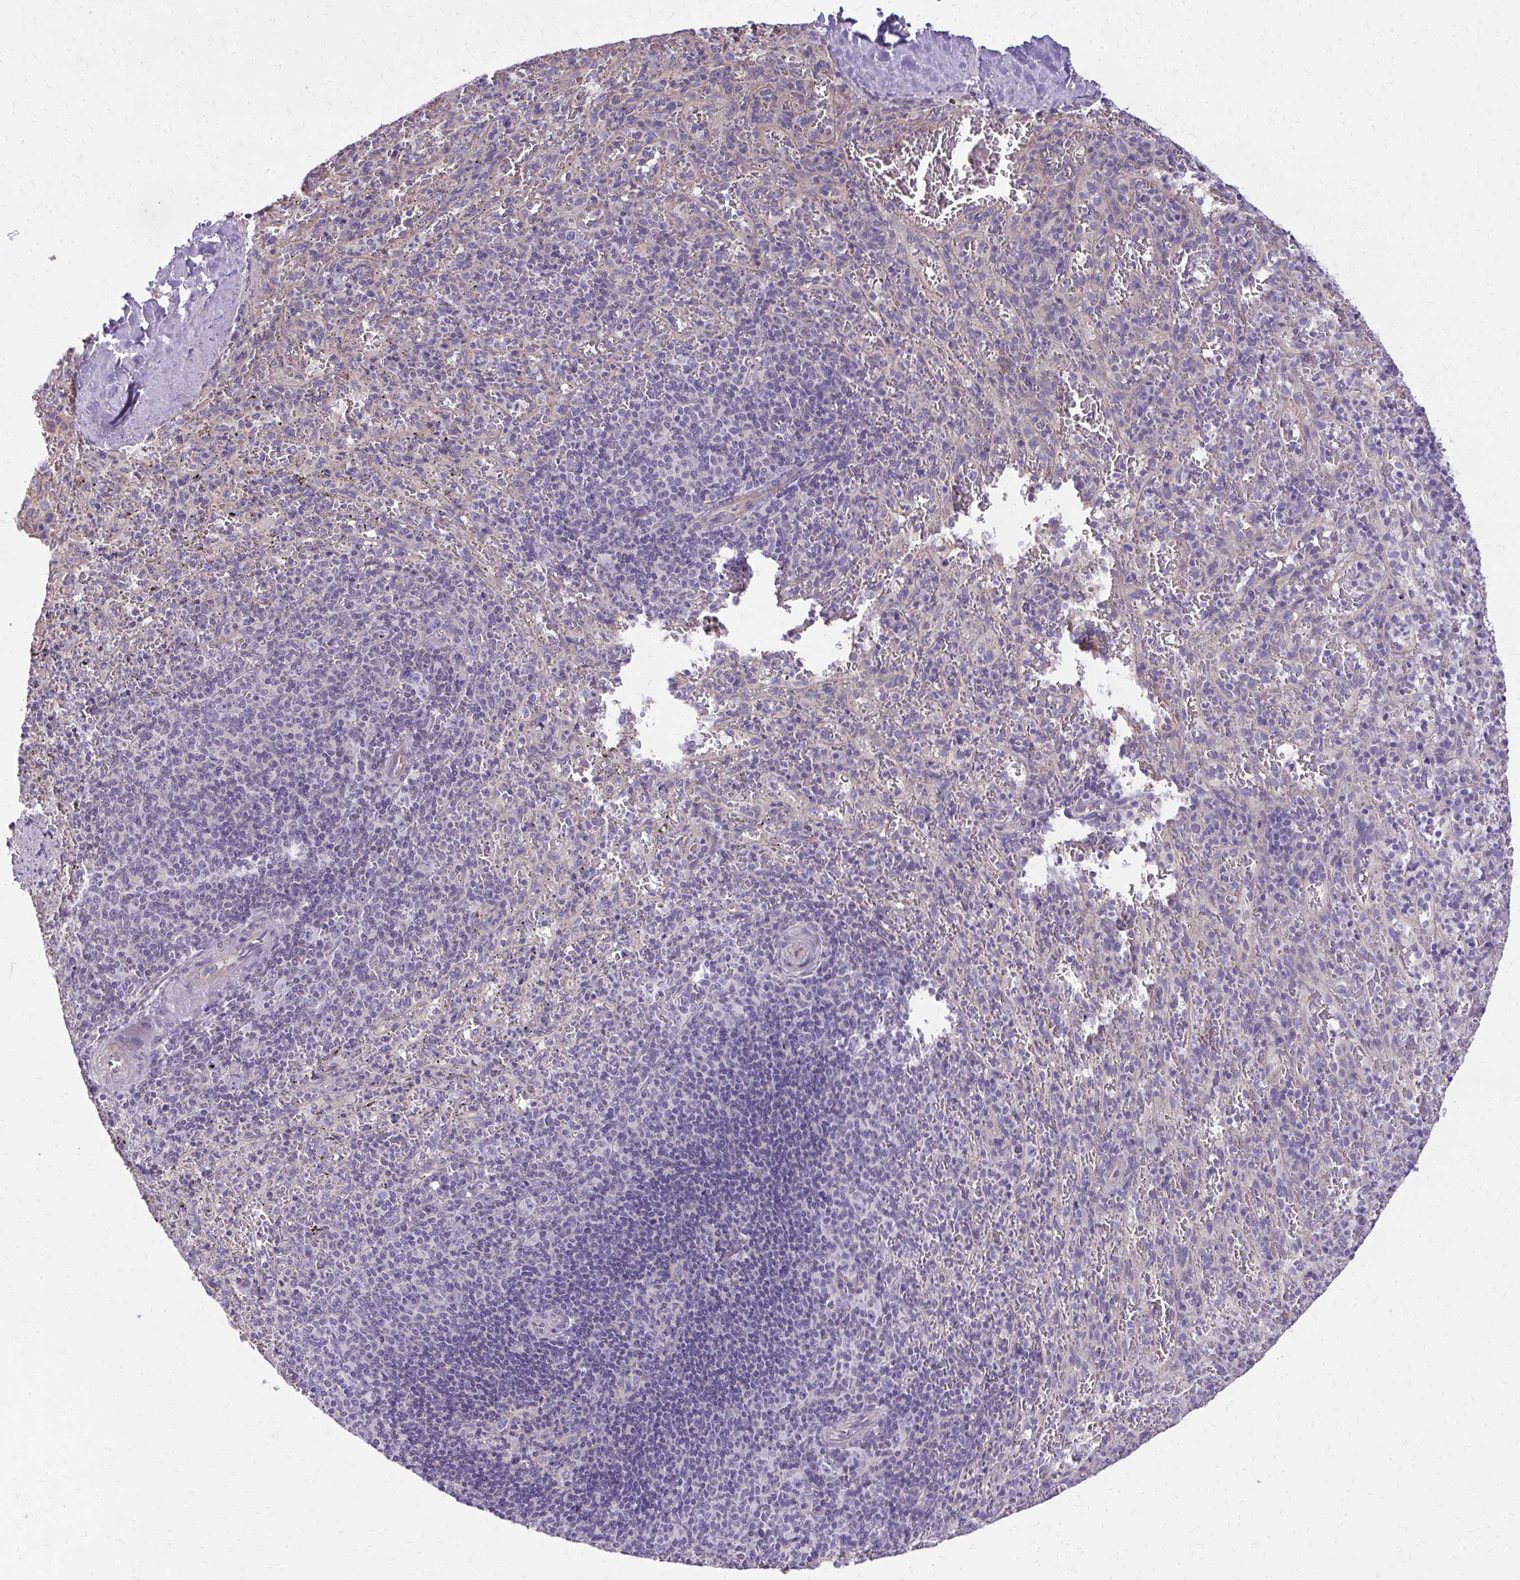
{"staining": {"intensity": "negative", "quantity": "none", "location": "none"}, "tissue": "spleen", "cell_type": "Cells in red pulp", "image_type": "normal", "snomed": [{"axis": "morphology", "description": "Normal tissue, NOS"}, {"axis": "topography", "description": "Spleen"}], "caption": "The photomicrograph shows no staining of cells in red pulp in unremarkable spleen.", "gene": "RUNDC3B", "patient": {"sex": "male", "age": 57}}